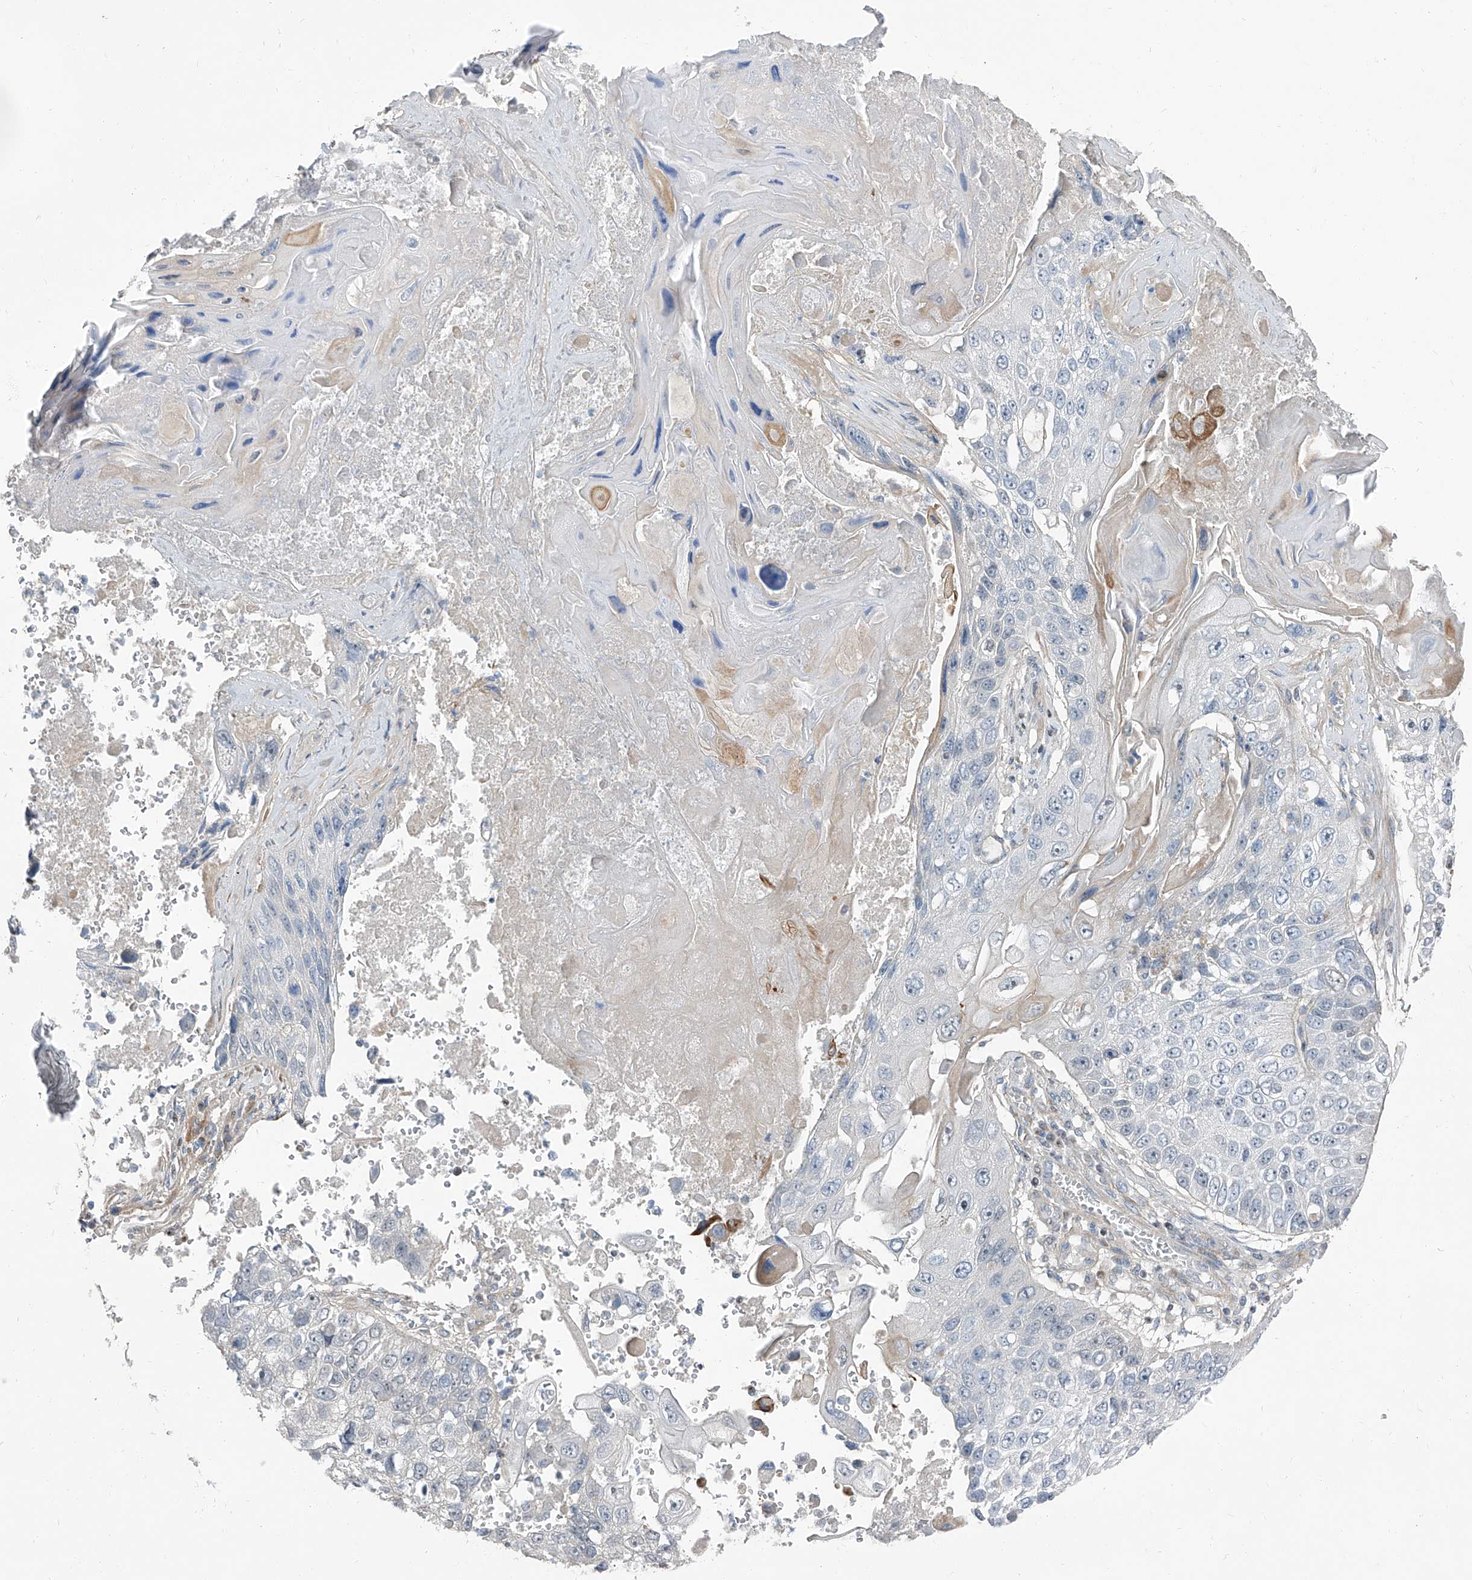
{"staining": {"intensity": "negative", "quantity": "none", "location": "none"}, "tissue": "lung cancer", "cell_type": "Tumor cells", "image_type": "cancer", "snomed": [{"axis": "morphology", "description": "Squamous cell carcinoma, NOS"}, {"axis": "topography", "description": "Lung"}], "caption": "This micrograph is of lung cancer (squamous cell carcinoma) stained with immunohistochemistry to label a protein in brown with the nuclei are counter-stained blue. There is no expression in tumor cells.", "gene": "HOXA3", "patient": {"sex": "male", "age": 61}}